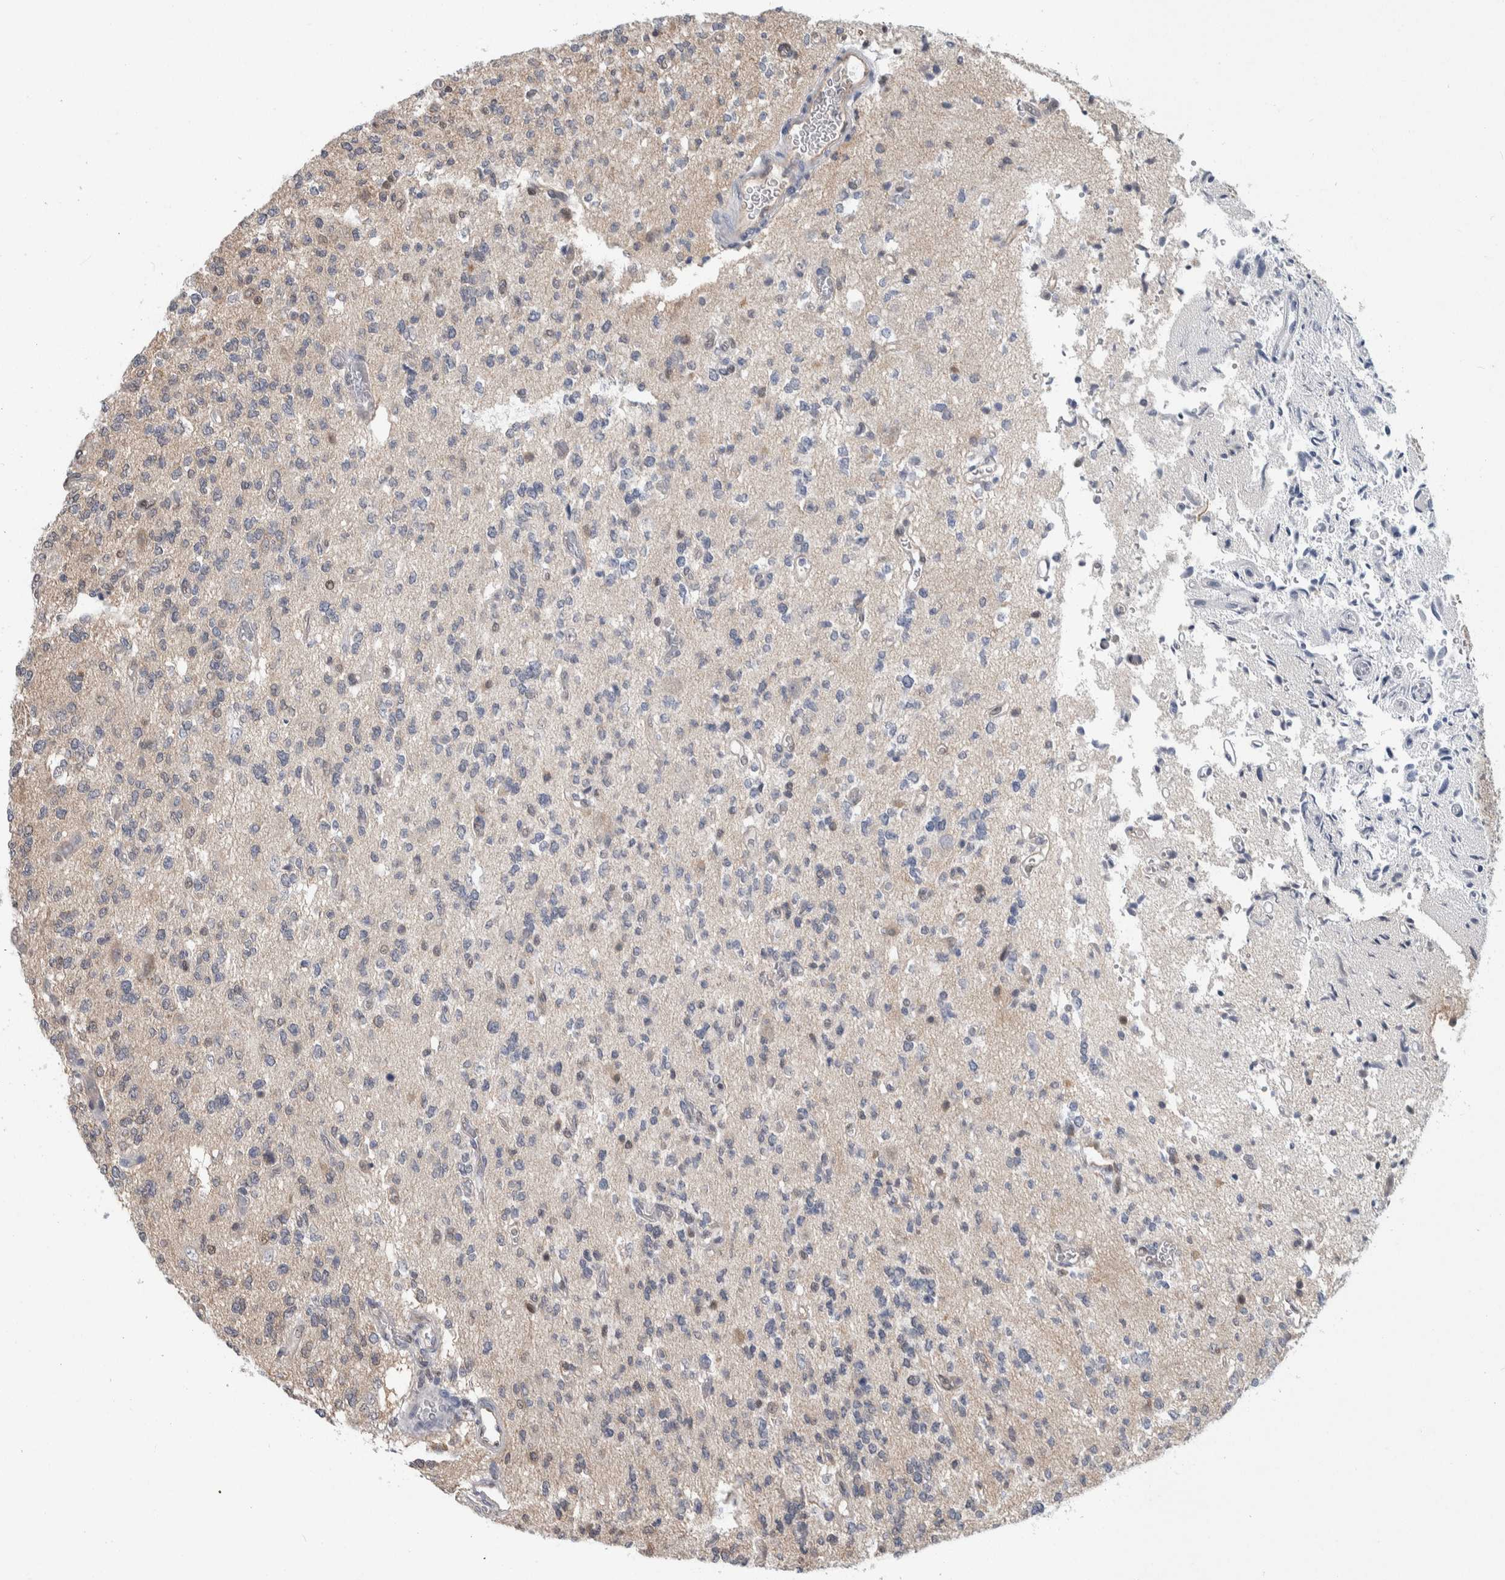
{"staining": {"intensity": "negative", "quantity": "none", "location": "none"}, "tissue": "glioma", "cell_type": "Tumor cells", "image_type": "cancer", "snomed": [{"axis": "morphology", "description": "Glioma, malignant, Low grade"}, {"axis": "topography", "description": "Brain"}], "caption": "Immunohistochemistry (IHC) histopathology image of glioma stained for a protein (brown), which demonstrates no staining in tumor cells. The staining is performed using DAB brown chromogen with nuclei counter-stained in using hematoxylin.", "gene": "PTPA", "patient": {"sex": "male", "age": 38}}